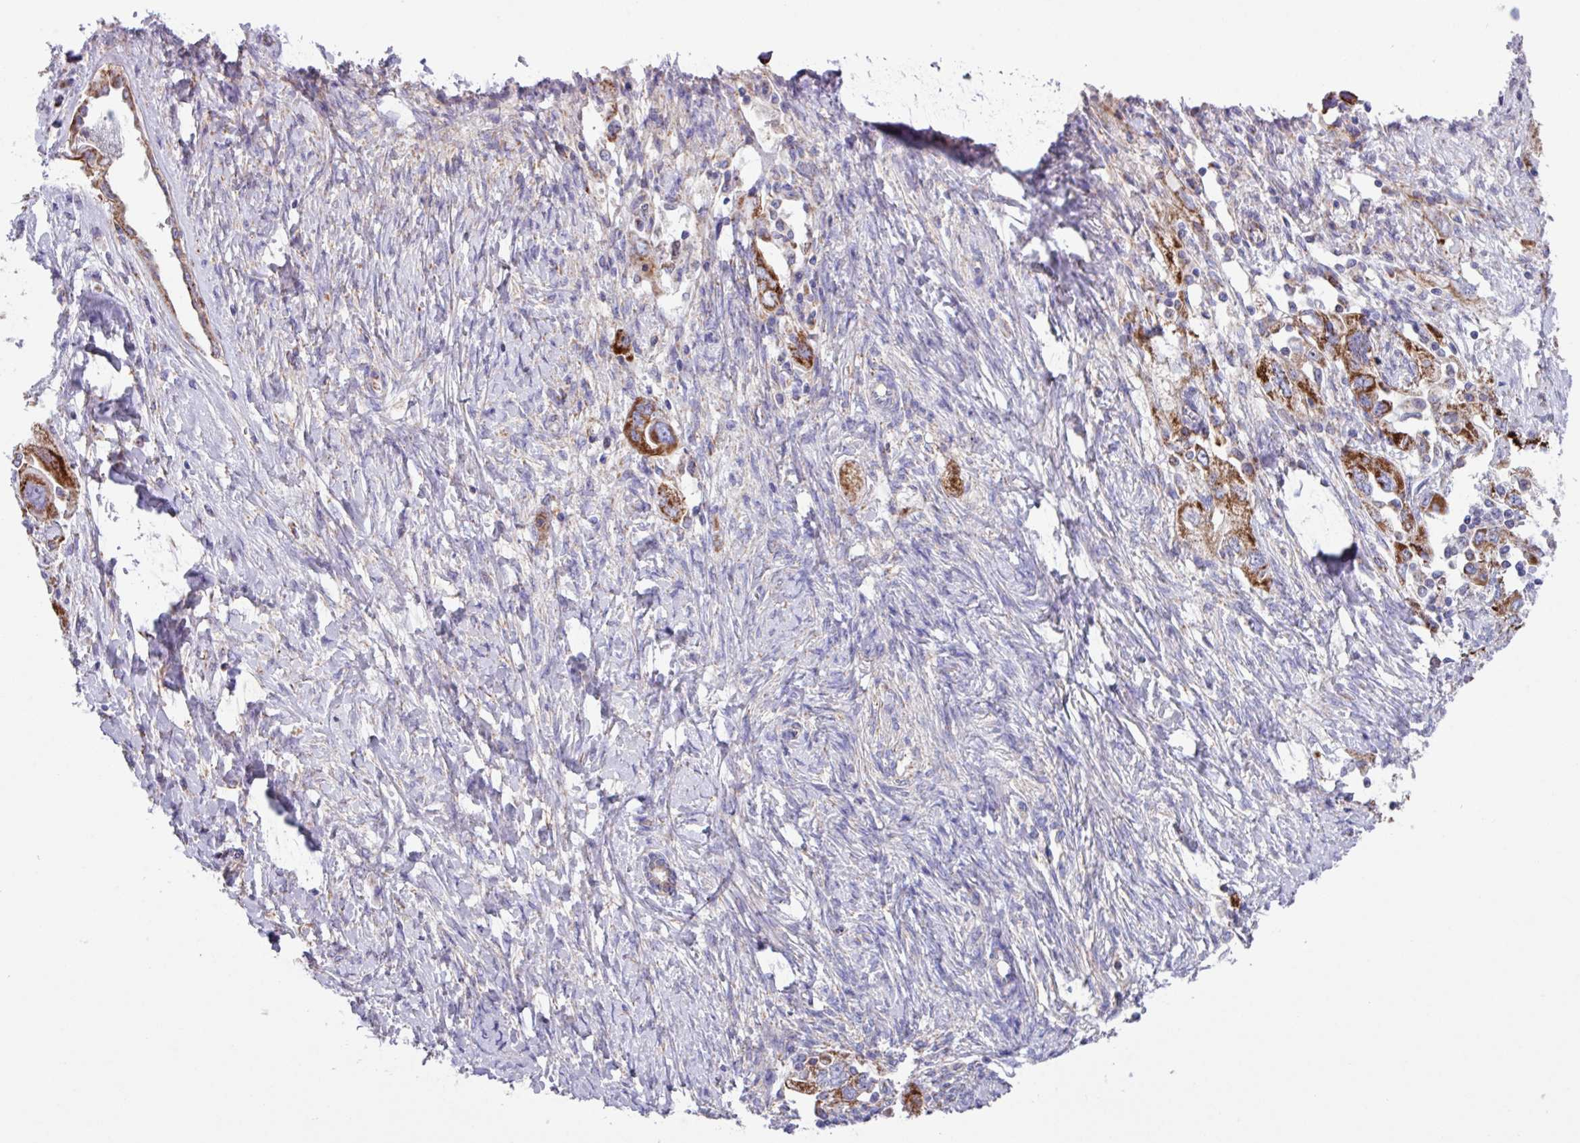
{"staining": {"intensity": "strong", "quantity": "25%-75%", "location": "cytoplasmic/membranous"}, "tissue": "ovarian cancer", "cell_type": "Tumor cells", "image_type": "cancer", "snomed": [{"axis": "morphology", "description": "Carcinoma, NOS"}, {"axis": "morphology", "description": "Cystadenocarcinoma, serous, NOS"}, {"axis": "topography", "description": "Ovary"}], "caption": "Immunohistochemical staining of human ovarian cancer (carcinoma) shows high levels of strong cytoplasmic/membranous staining in about 25%-75% of tumor cells.", "gene": "OTULIN", "patient": {"sex": "female", "age": 69}}